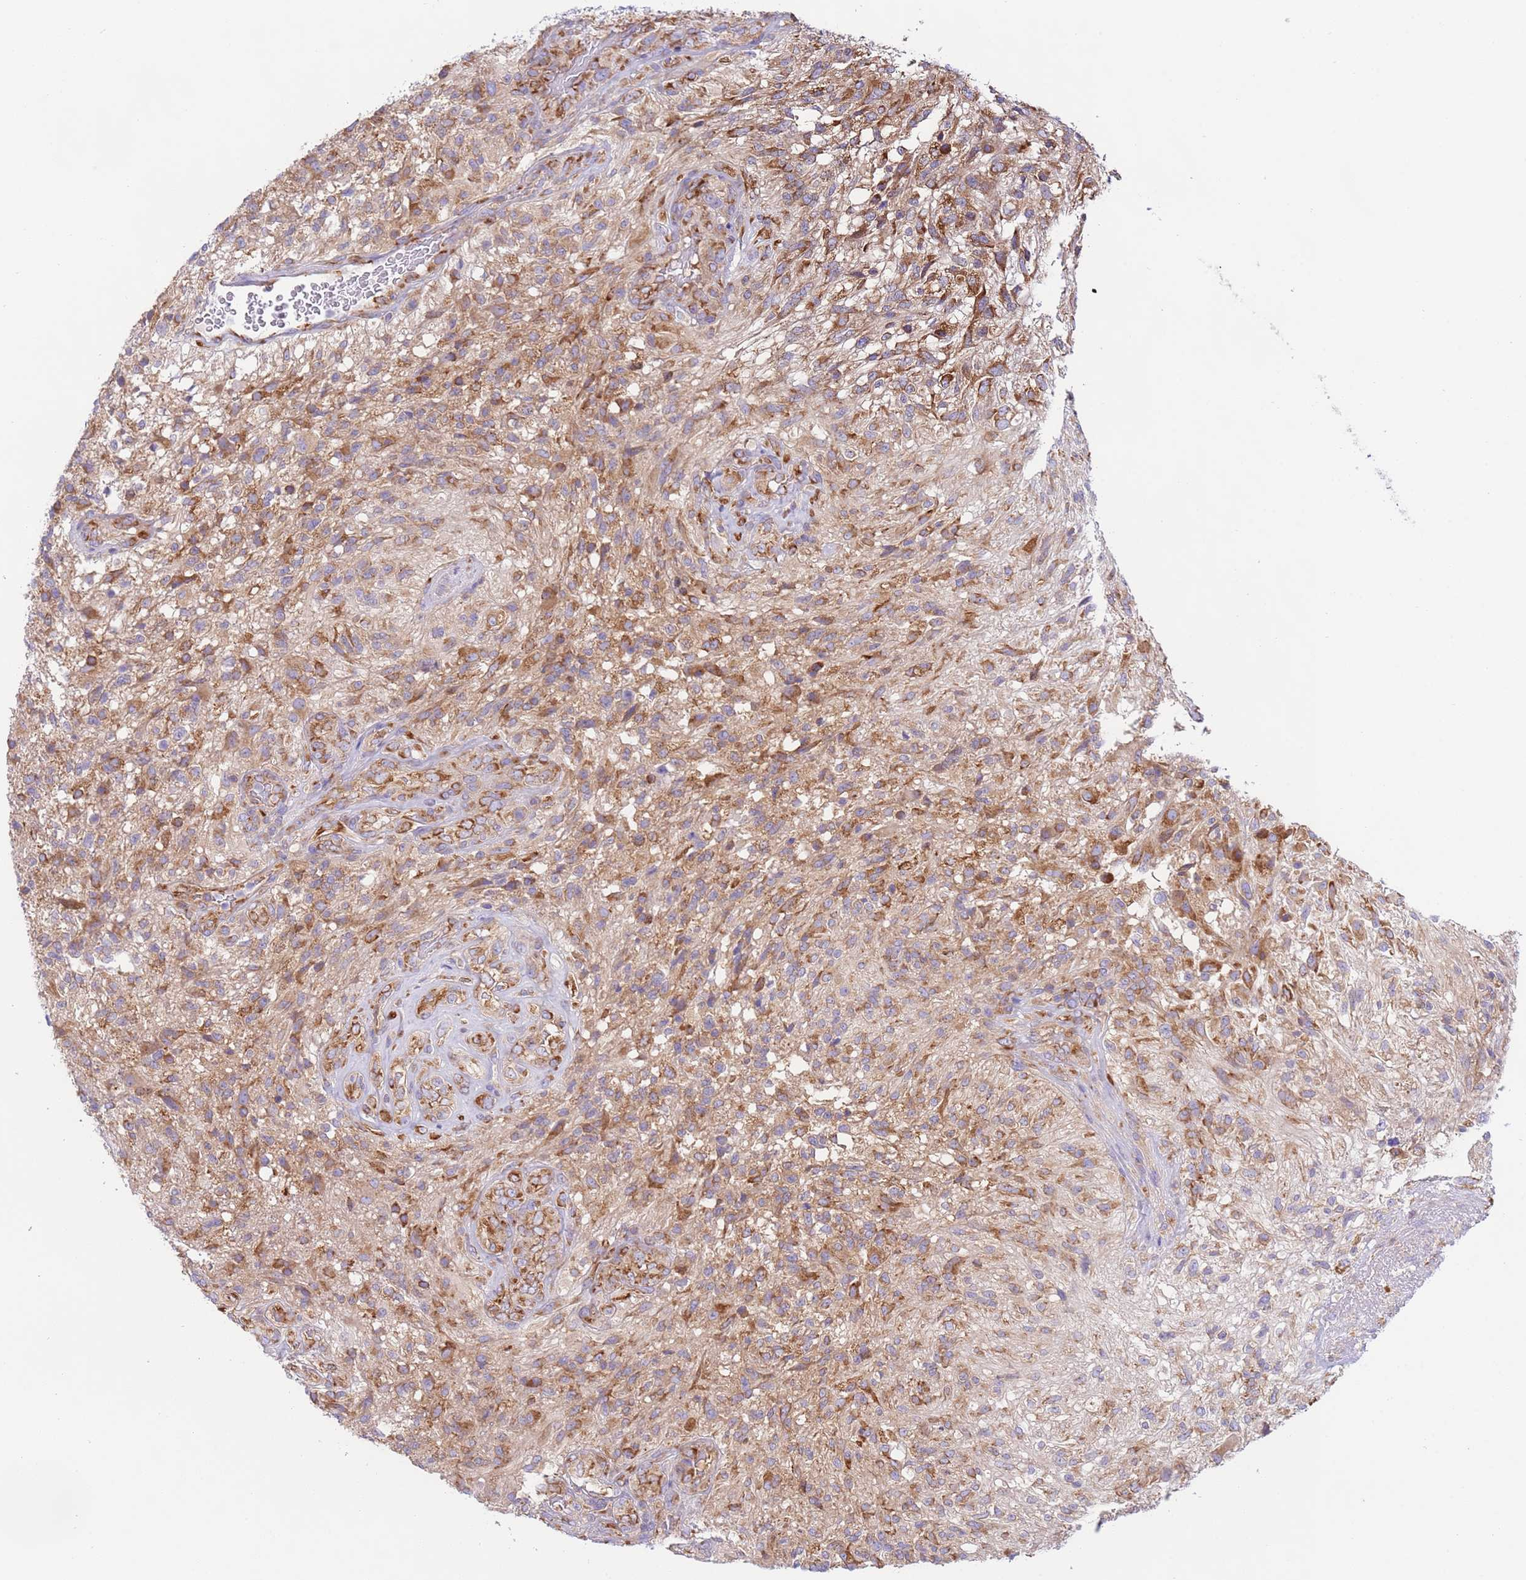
{"staining": {"intensity": "moderate", "quantity": ">75%", "location": "cytoplasmic/membranous"}, "tissue": "glioma", "cell_type": "Tumor cells", "image_type": "cancer", "snomed": [{"axis": "morphology", "description": "Glioma, malignant, High grade"}, {"axis": "topography", "description": "Brain"}], "caption": "There is medium levels of moderate cytoplasmic/membranous expression in tumor cells of glioma, as demonstrated by immunohistochemical staining (brown color).", "gene": "VARS1", "patient": {"sex": "male", "age": 56}}